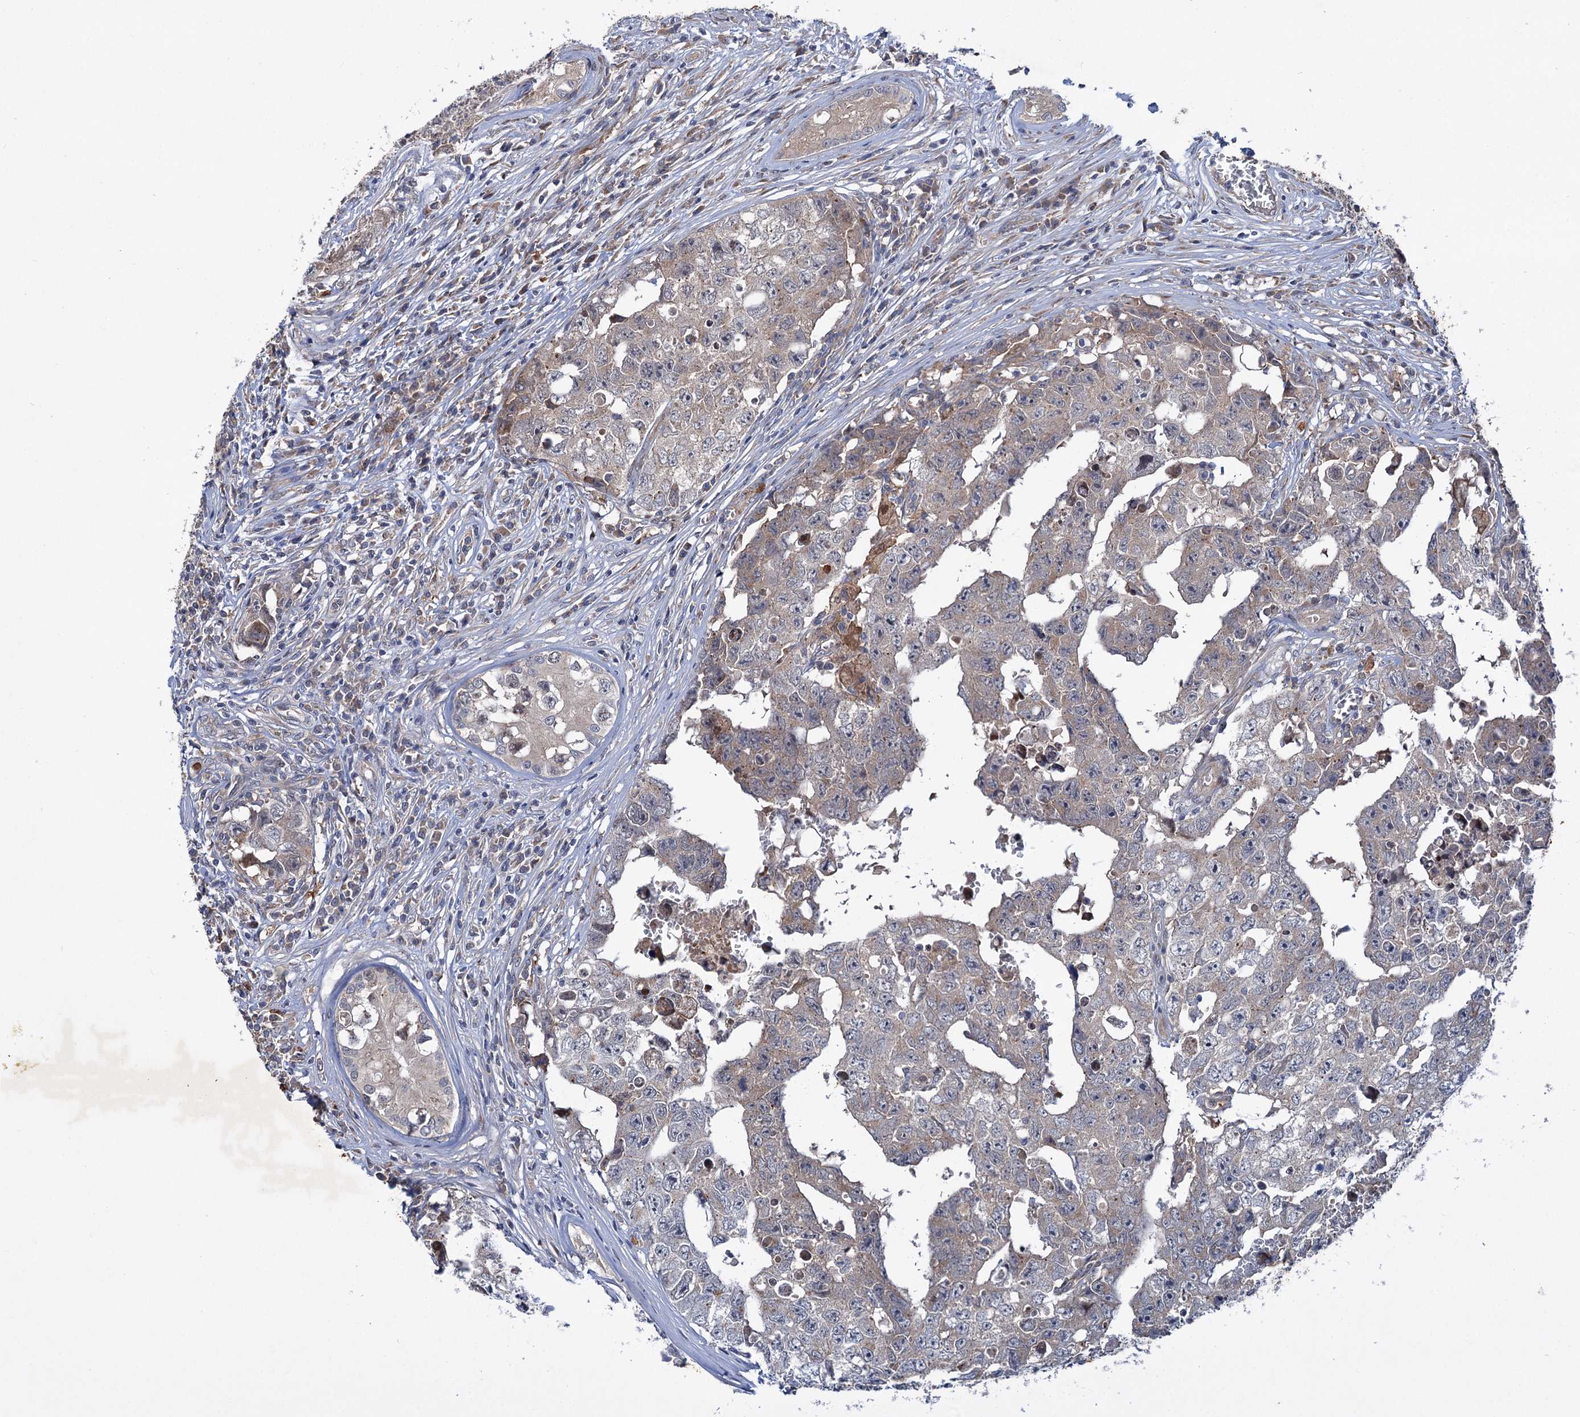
{"staining": {"intensity": "weak", "quantity": "<25%", "location": "cytoplasmic/membranous"}, "tissue": "testis cancer", "cell_type": "Tumor cells", "image_type": "cancer", "snomed": [{"axis": "morphology", "description": "Carcinoma, Embryonal, NOS"}, {"axis": "topography", "description": "Testis"}], "caption": "Testis embryonal carcinoma stained for a protein using immunohistochemistry (IHC) displays no staining tumor cells.", "gene": "PTPN3", "patient": {"sex": "male", "age": 17}}